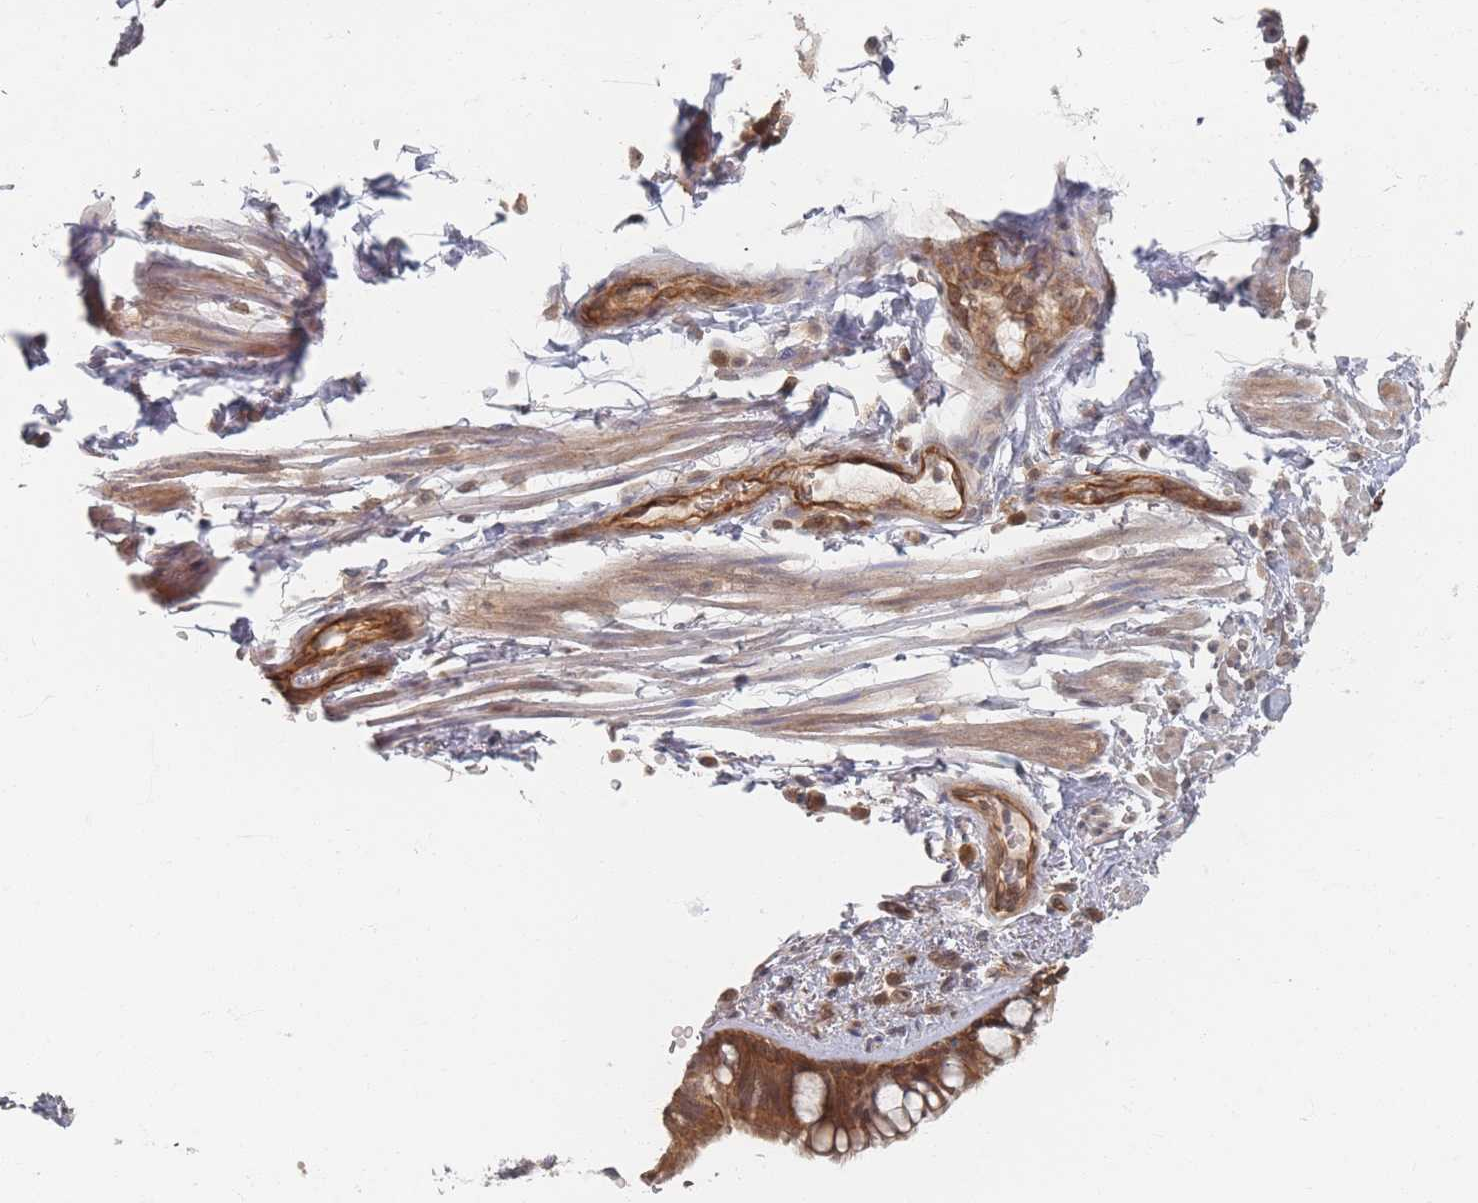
{"staining": {"intensity": "moderate", "quantity": ">75%", "location": "cytoplasmic/membranous"}, "tissue": "bronchus", "cell_type": "Respiratory epithelial cells", "image_type": "normal", "snomed": [{"axis": "morphology", "description": "Normal tissue, NOS"}, {"axis": "morphology", "description": "Neoplasm, uncertain whether benign or malignant"}, {"axis": "topography", "description": "Bronchus"}, {"axis": "topography", "description": "Lung"}], "caption": "A brown stain labels moderate cytoplasmic/membranous staining of a protein in respiratory epithelial cells of unremarkable human bronchus. Nuclei are stained in blue.", "gene": "PSMD9", "patient": {"sex": "male", "age": 55}}